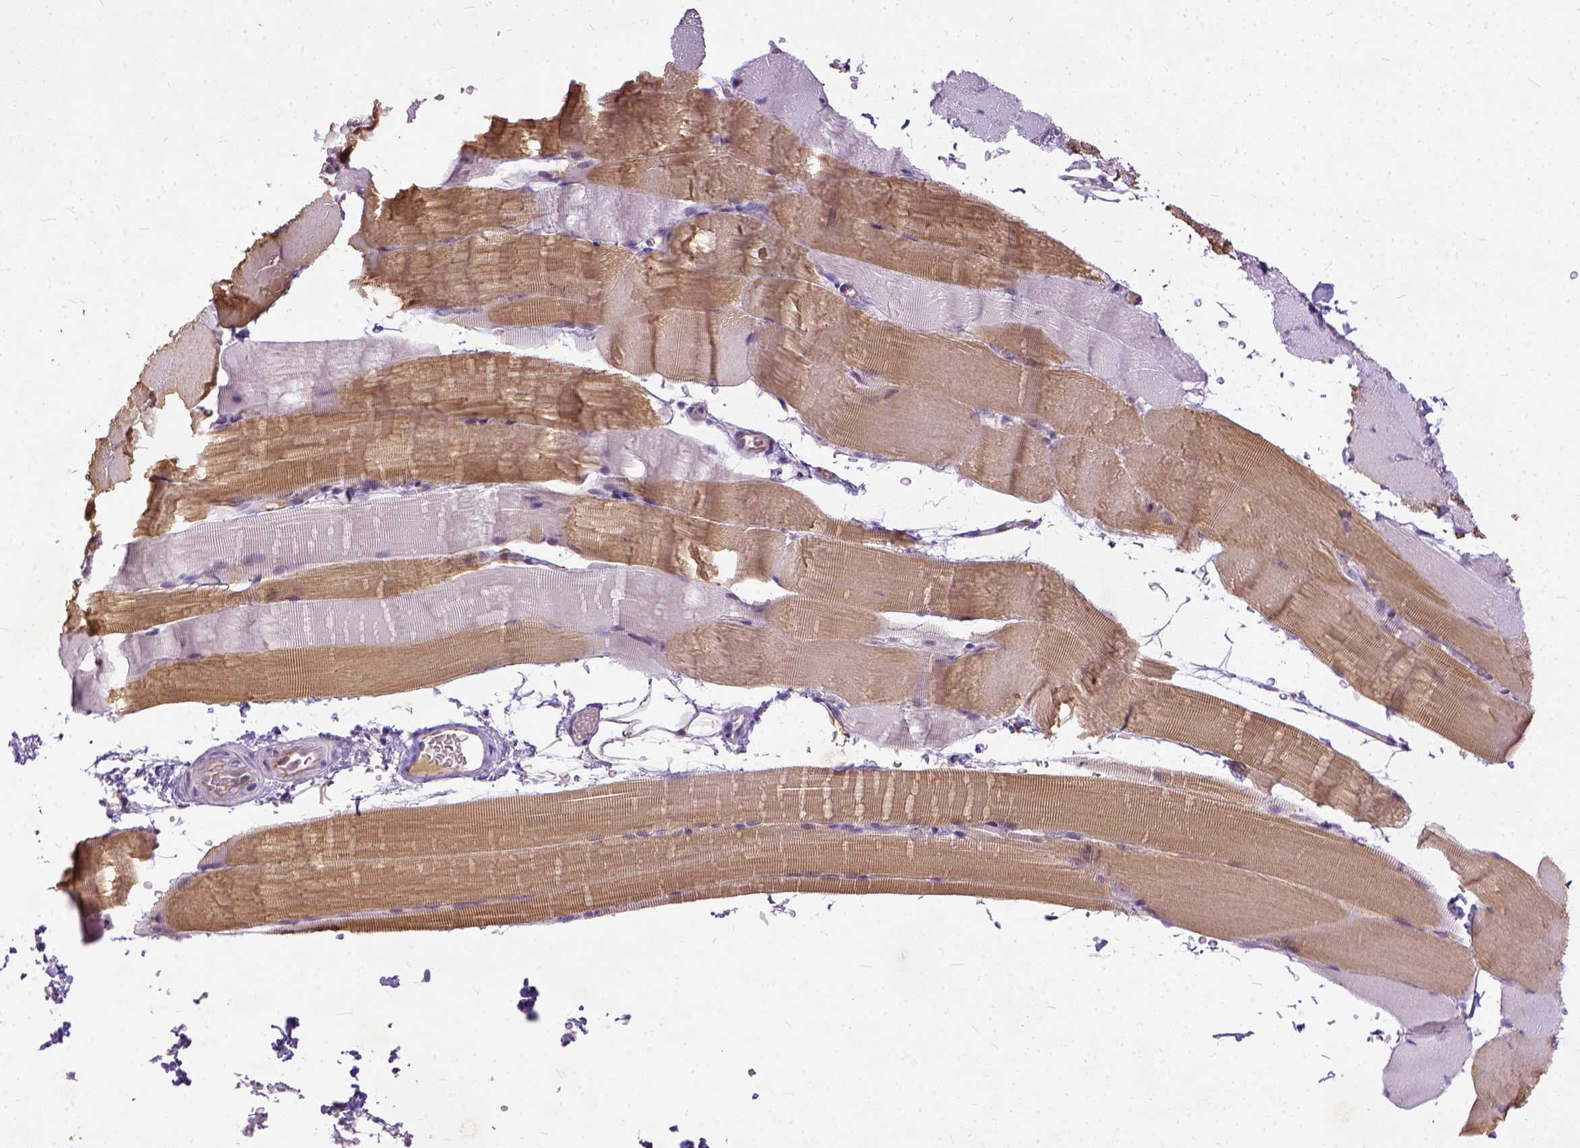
{"staining": {"intensity": "moderate", "quantity": "25%-75%", "location": "cytoplasmic/membranous"}, "tissue": "skeletal muscle", "cell_type": "Myocytes", "image_type": "normal", "snomed": [{"axis": "morphology", "description": "Normal tissue, NOS"}, {"axis": "topography", "description": "Skeletal muscle"}], "caption": "Benign skeletal muscle shows moderate cytoplasmic/membranous positivity in approximately 25%-75% of myocytes, visualized by immunohistochemistry.", "gene": "ADGRF1", "patient": {"sex": "female", "age": 37}}